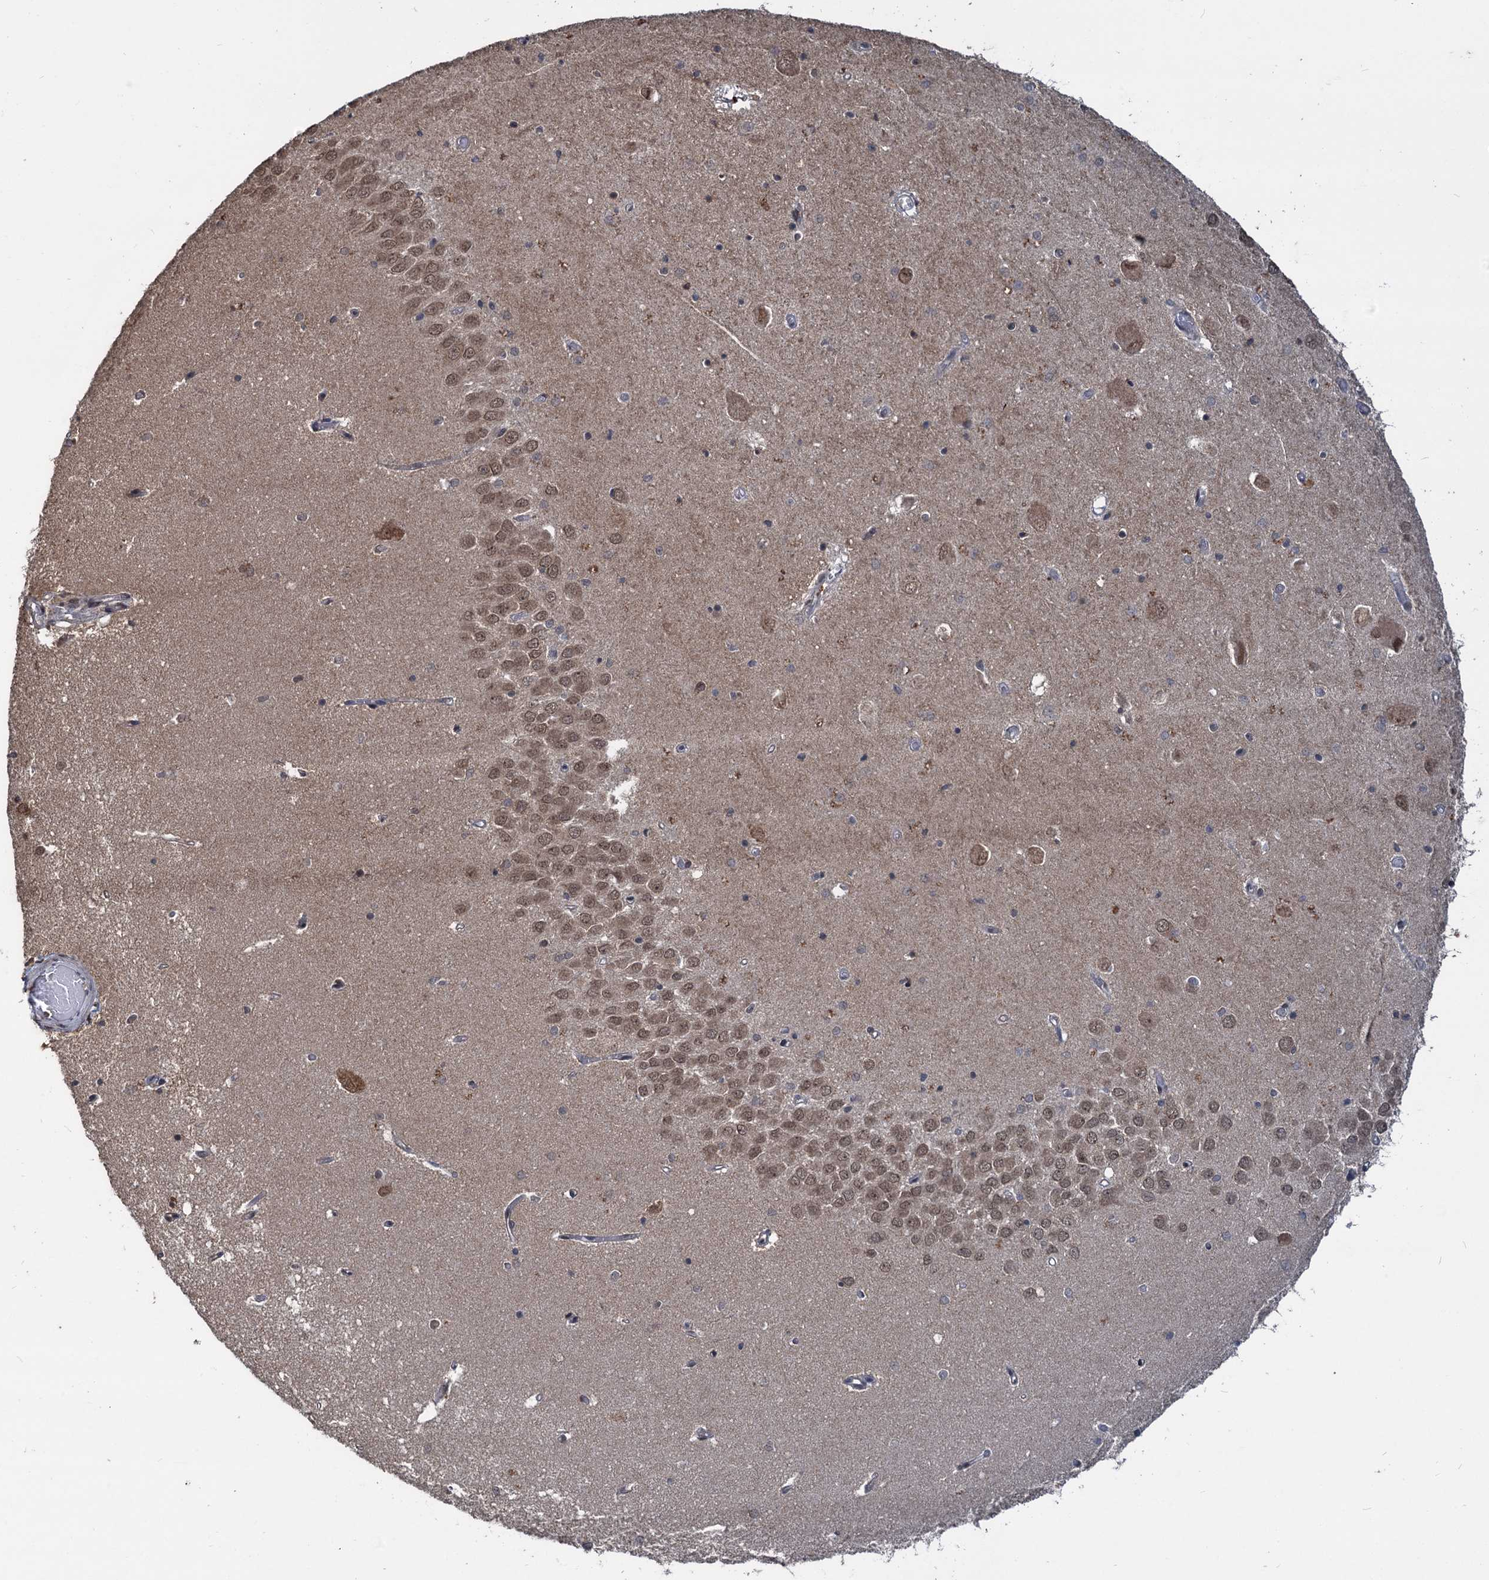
{"staining": {"intensity": "moderate", "quantity": "<25%", "location": "nuclear"}, "tissue": "hippocampus", "cell_type": "Glial cells", "image_type": "normal", "snomed": [{"axis": "morphology", "description": "Normal tissue, NOS"}, {"axis": "topography", "description": "Hippocampus"}], "caption": "Human hippocampus stained with a brown dye exhibits moderate nuclear positive expression in approximately <25% of glial cells.", "gene": "FAM216B", "patient": {"sex": "male", "age": 70}}